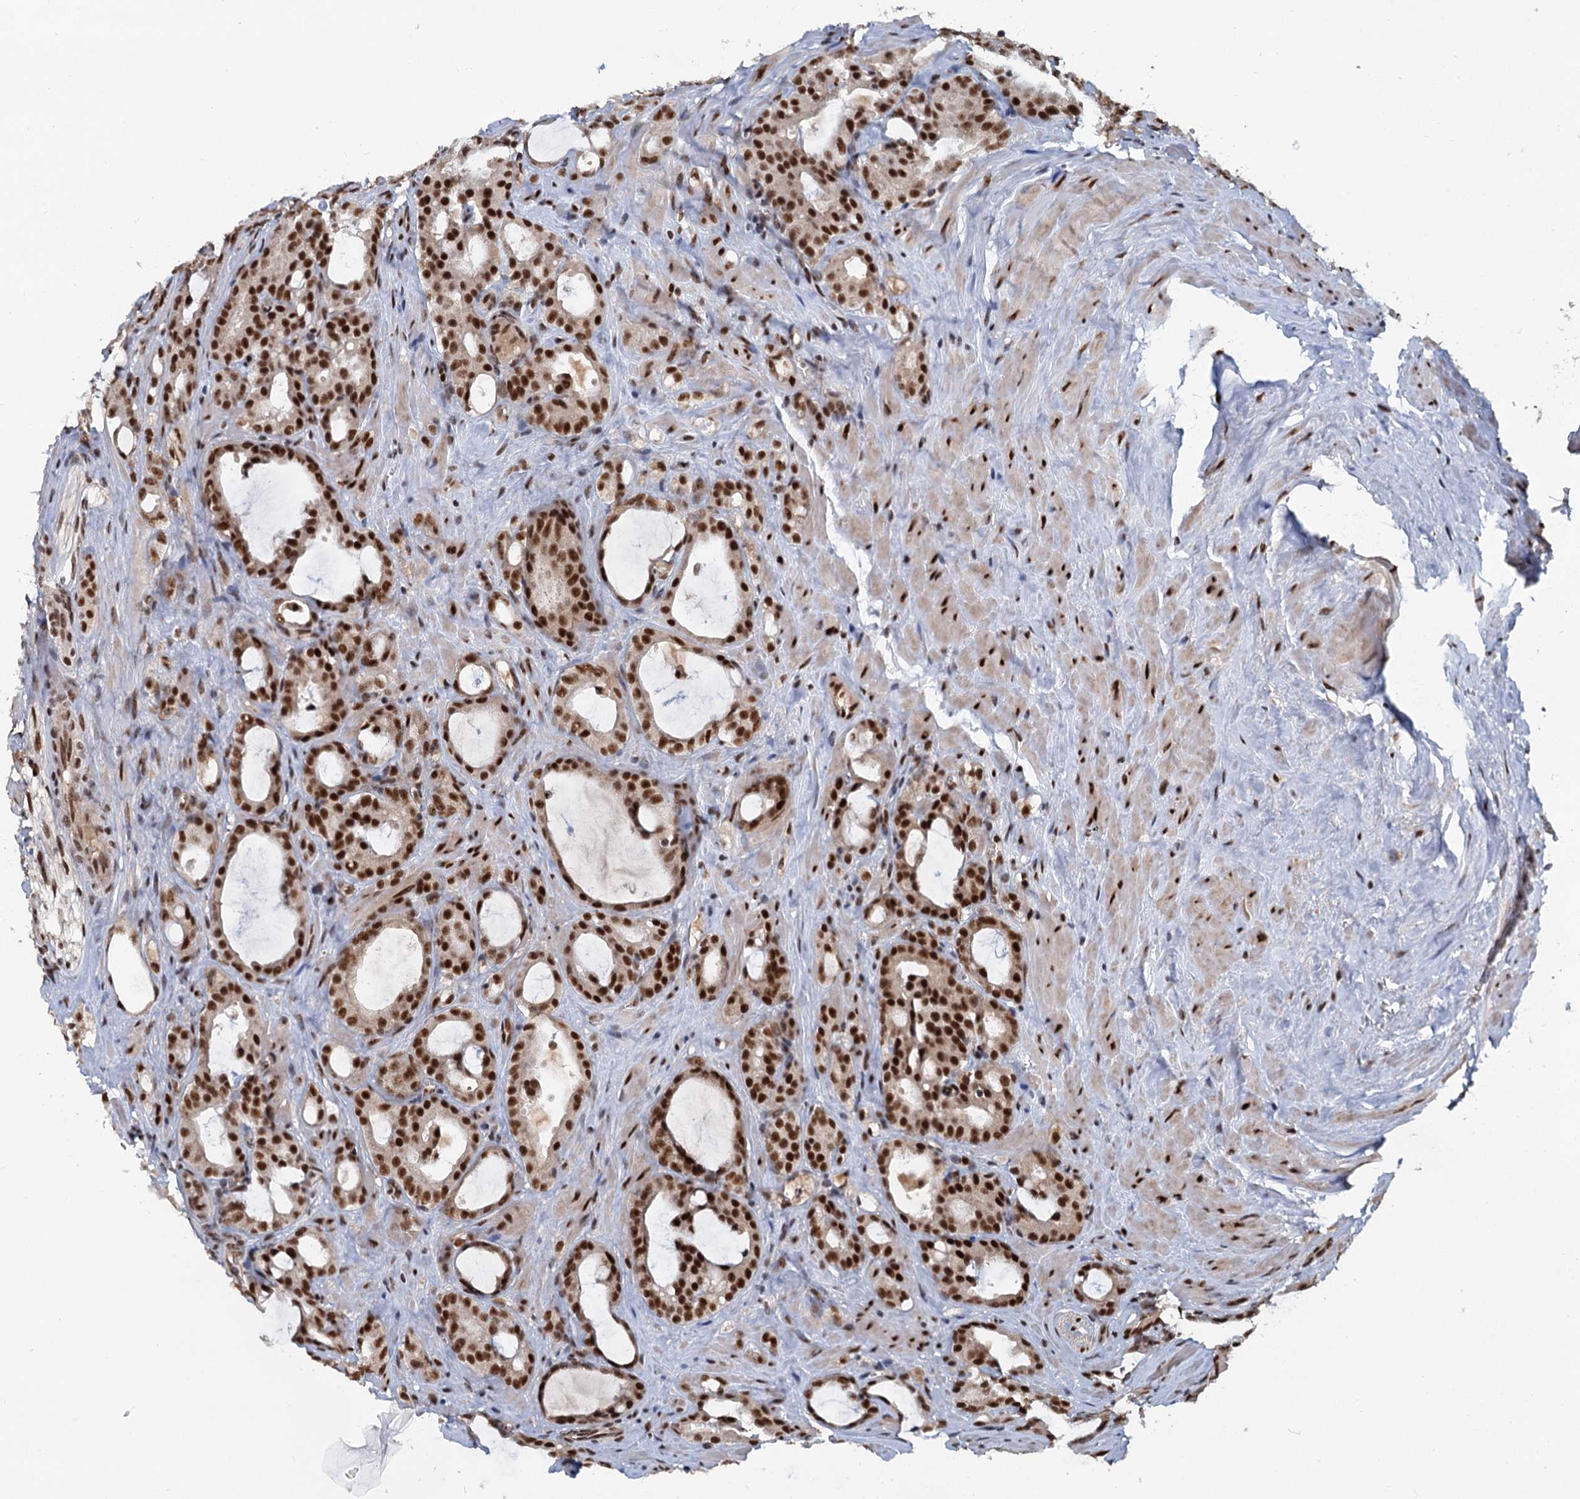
{"staining": {"intensity": "strong", "quantity": ">75%", "location": "nuclear"}, "tissue": "prostate cancer", "cell_type": "Tumor cells", "image_type": "cancer", "snomed": [{"axis": "morphology", "description": "Adenocarcinoma, High grade"}, {"axis": "topography", "description": "Prostate"}], "caption": "Prostate cancer stained with DAB immunohistochemistry reveals high levels of strong nuclear positivity in about >75% of tumor cells.", "gene": "WBP4", "patient": {"sex": "male", "age": 72}}